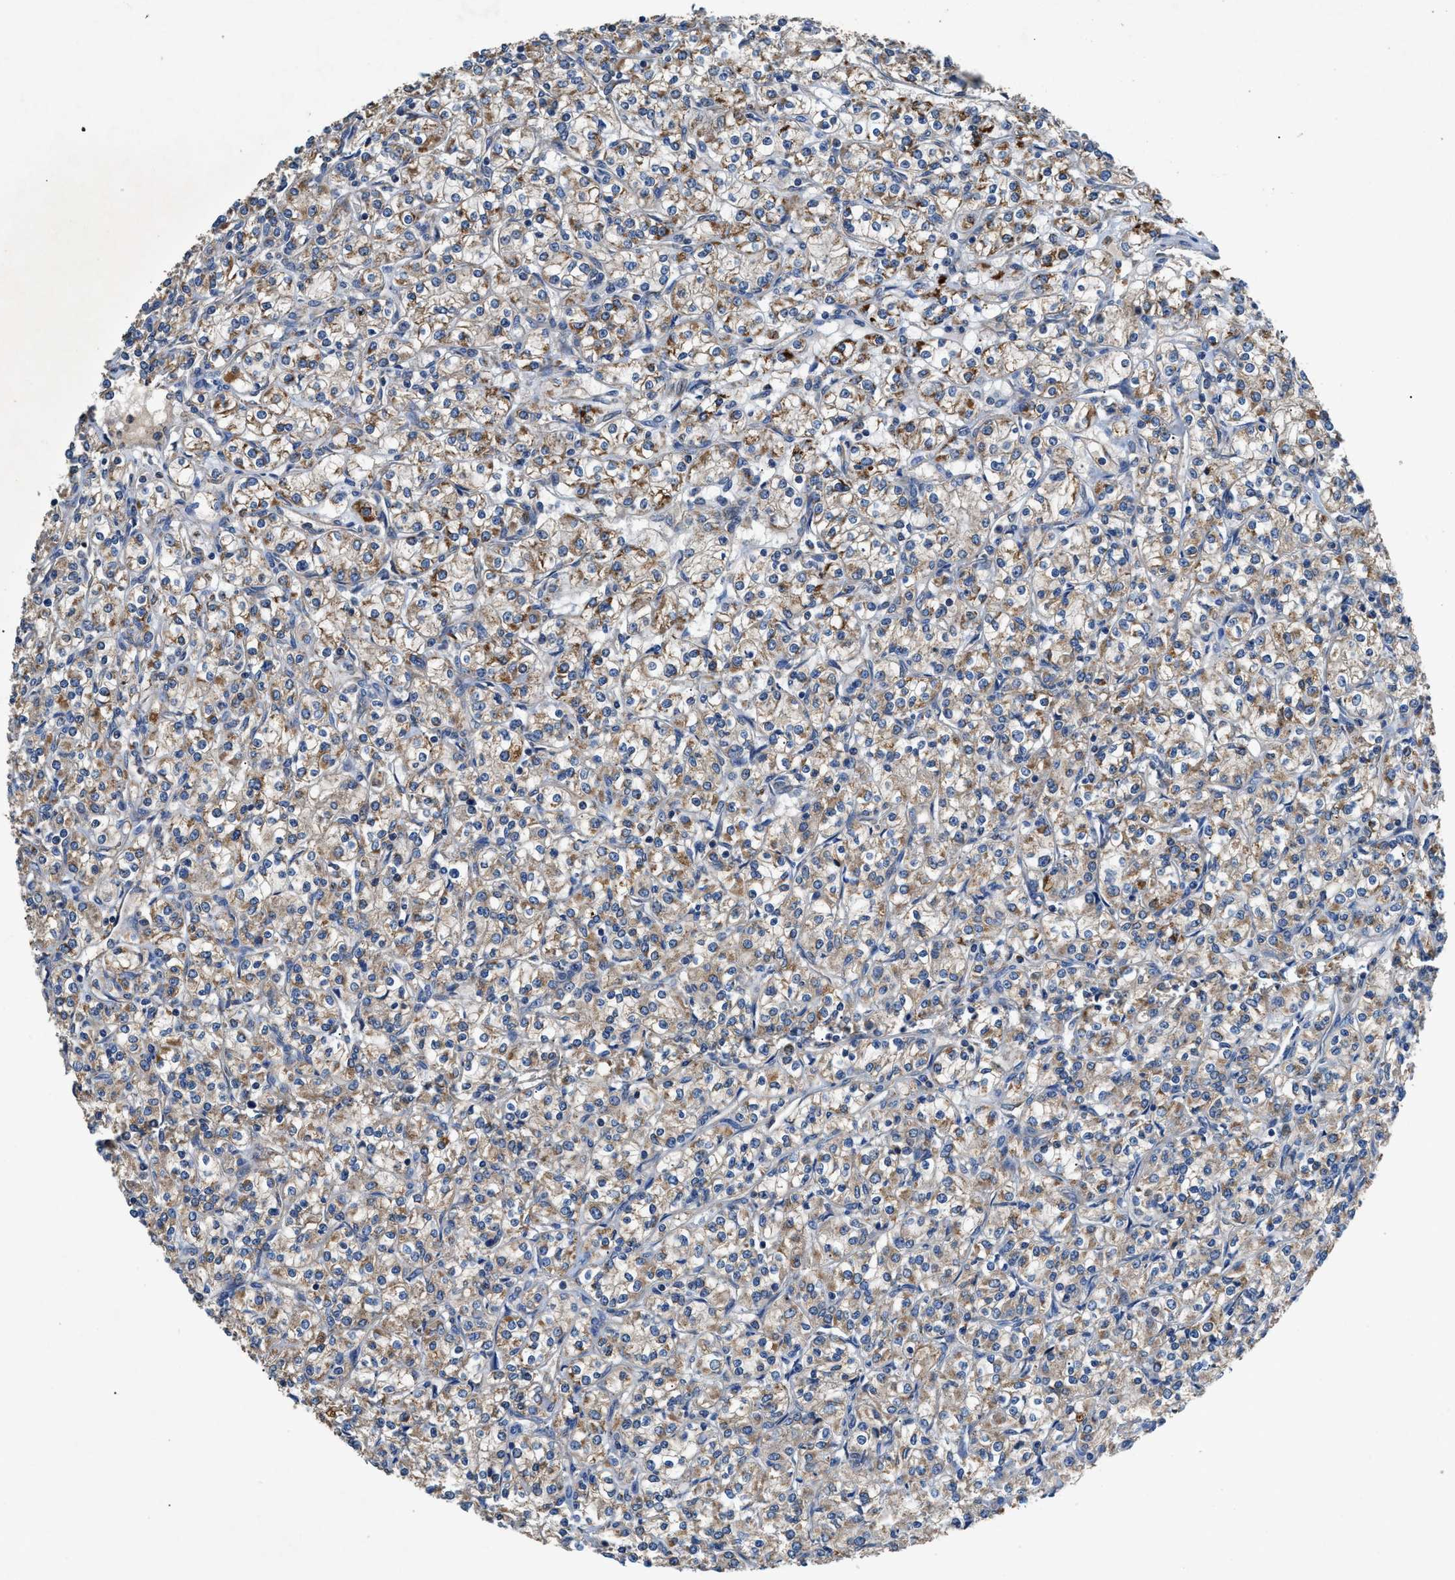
{"staining": {"intensity": "moderate", "quantity": "25%-75%", "location": "cytoplasmic/membranous"}, "tissue": "renal cancer", "cell_type": "Tumor cells", "image_type": "cancer", "snomed": [{"axis": "morphology", "description": "Adenocarcinoma, NOS"}, {"axis": "topography", "description": "Kidney"}], "caption": "Immunohistochemical staining of human renal cancer (adenocarcinoma) demonstrates medium levels of moderate cytoplasmic/membranous protein expression in about 25%-75% of tumor cells.", "gene": "CDK15", "patient": {"sex": "male", "age": 77}}